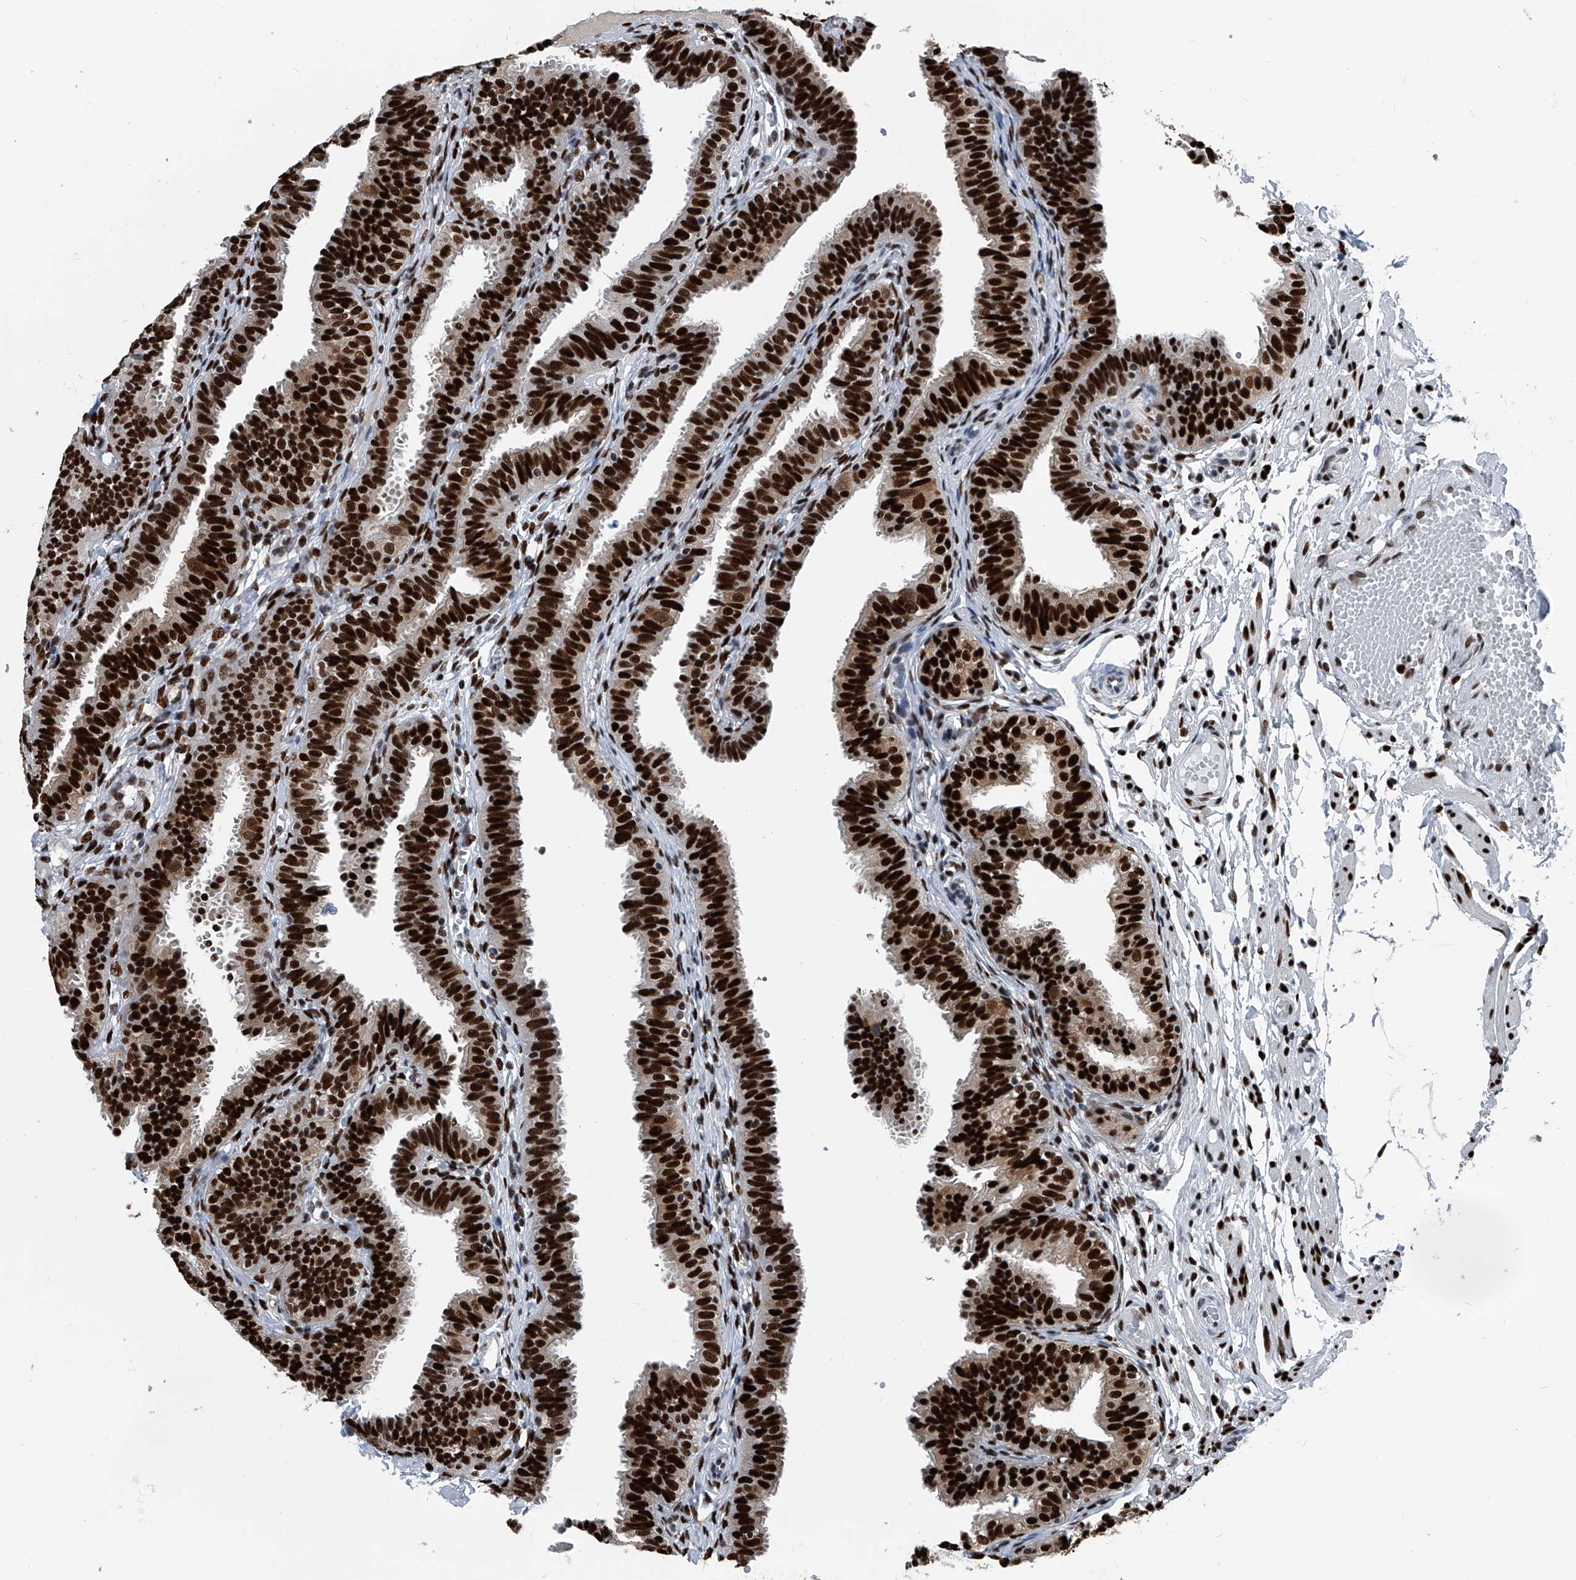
{"staining": {"intensity": "strong", "quantity": ">75%", "location": "nuclear"}, "tissue": "fallopian tube", "cell_type": "Glandular cells", "image_type": "normal", "snomed": [{"axis": "morphology", "description": "Normal tissue, NOS"}, {"axis": "topography", "description": "Fallopian tube"}], "caption": "Glandular cells show strong nuclear expression in approximately >75% of cells in normal fallopian tube. (IHC, brightfield microscopy, high magnification).", "gene": "FKBP5", "patient": {"sex": "female", "age": 35}}